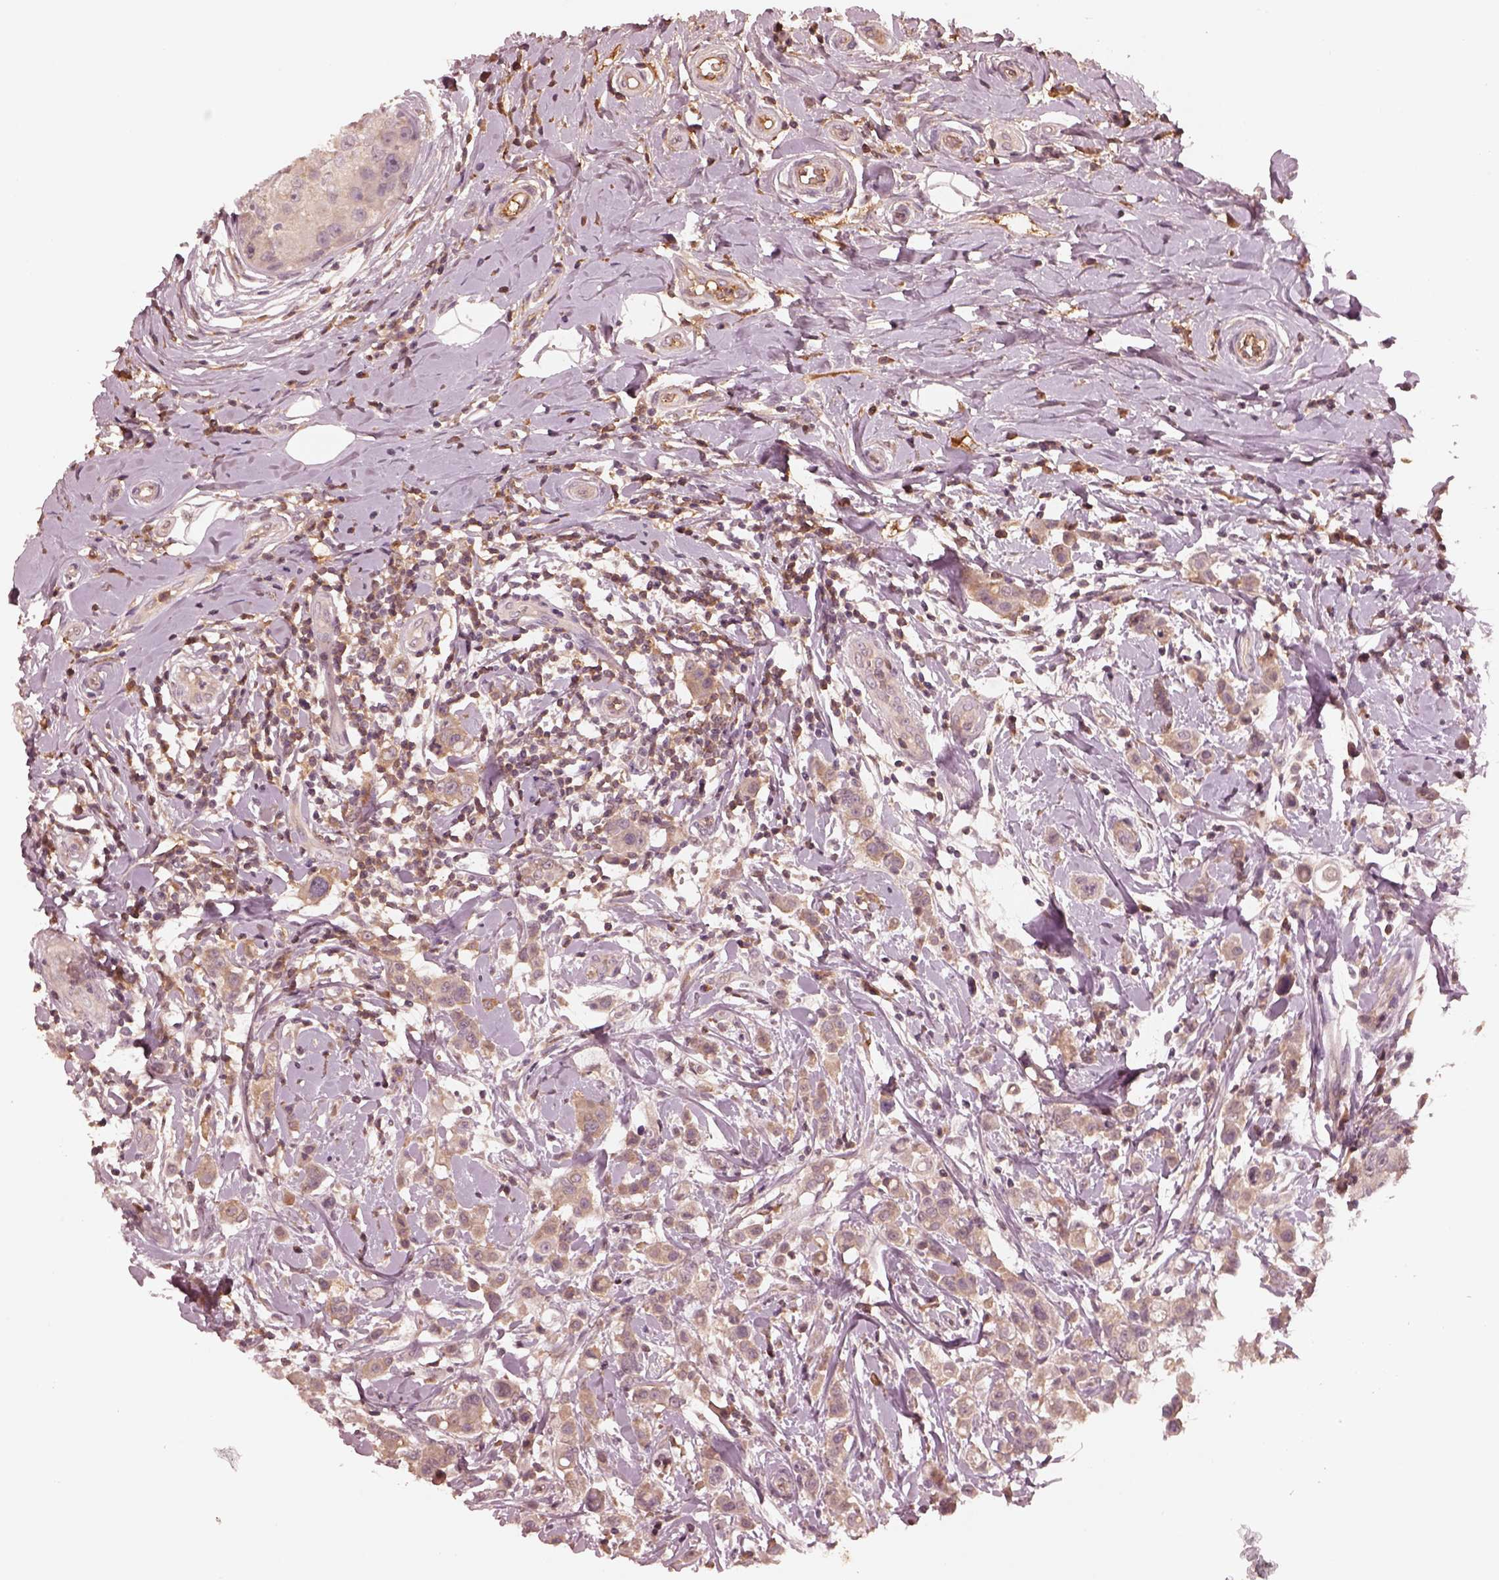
{"staining": {"intensity": "negative", "quantity": "none", "location": "none"}, "tissue": "breast cancer", "cell_type": "Tumor cells", "image_type": "cancer", "snomed": [{"axis": "morphology", "description": "Duct carcinoma"}, {"axis": "topography", "description": "Breast"}], "caption": "Immunohistochemistry (IHC) photomicrograph of neoplastic tissue: breast cancer (invasive ductal carcinoma) stained with DAB (3,3'-diaminobenzidine) exhibits no significant protein positivity in tumor cells.", "gene": "TF", "patient": {"sex": "female", "age": 27}}